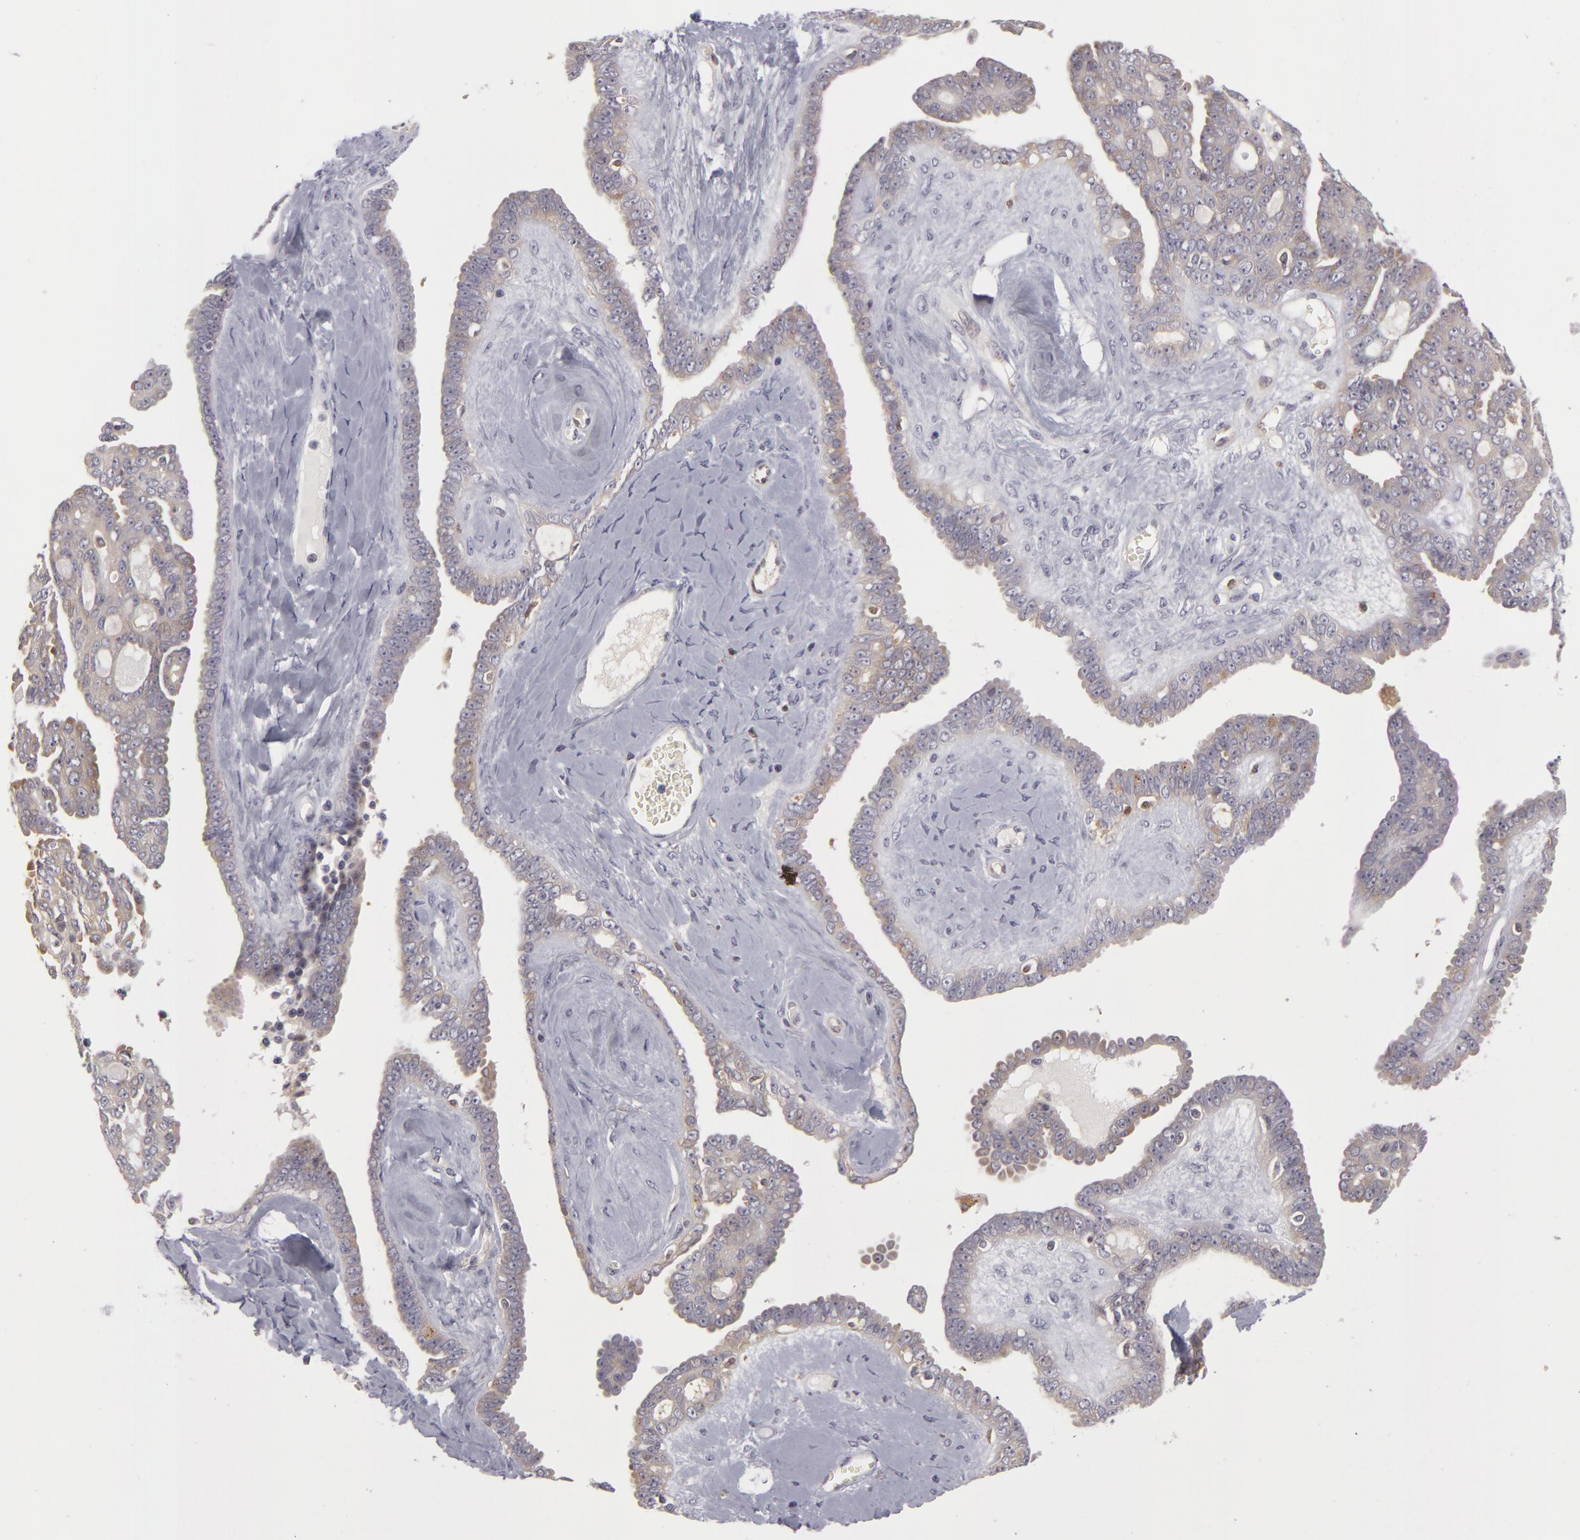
{"staining": {"intensity": "weak", "quantity": "<25%", "location": "cytoplasmic/membranous"}, "tissue": "ovarian cancer", "cell_type": "Tumor cells", "image_type": "cancer", "snomed": [{"axis": "morphology", "description": "Cystadenocarcinoma, serous, NOS"}, {"axis": "topography", "description": "Ovary"}], "caption": "Ovarian cancer stained for a protein using immunohistochemistry (IHC) exhibits no staining tumor cells.", "gene": "ZNF229", "patient": {"sex": "female", "age": 71}}